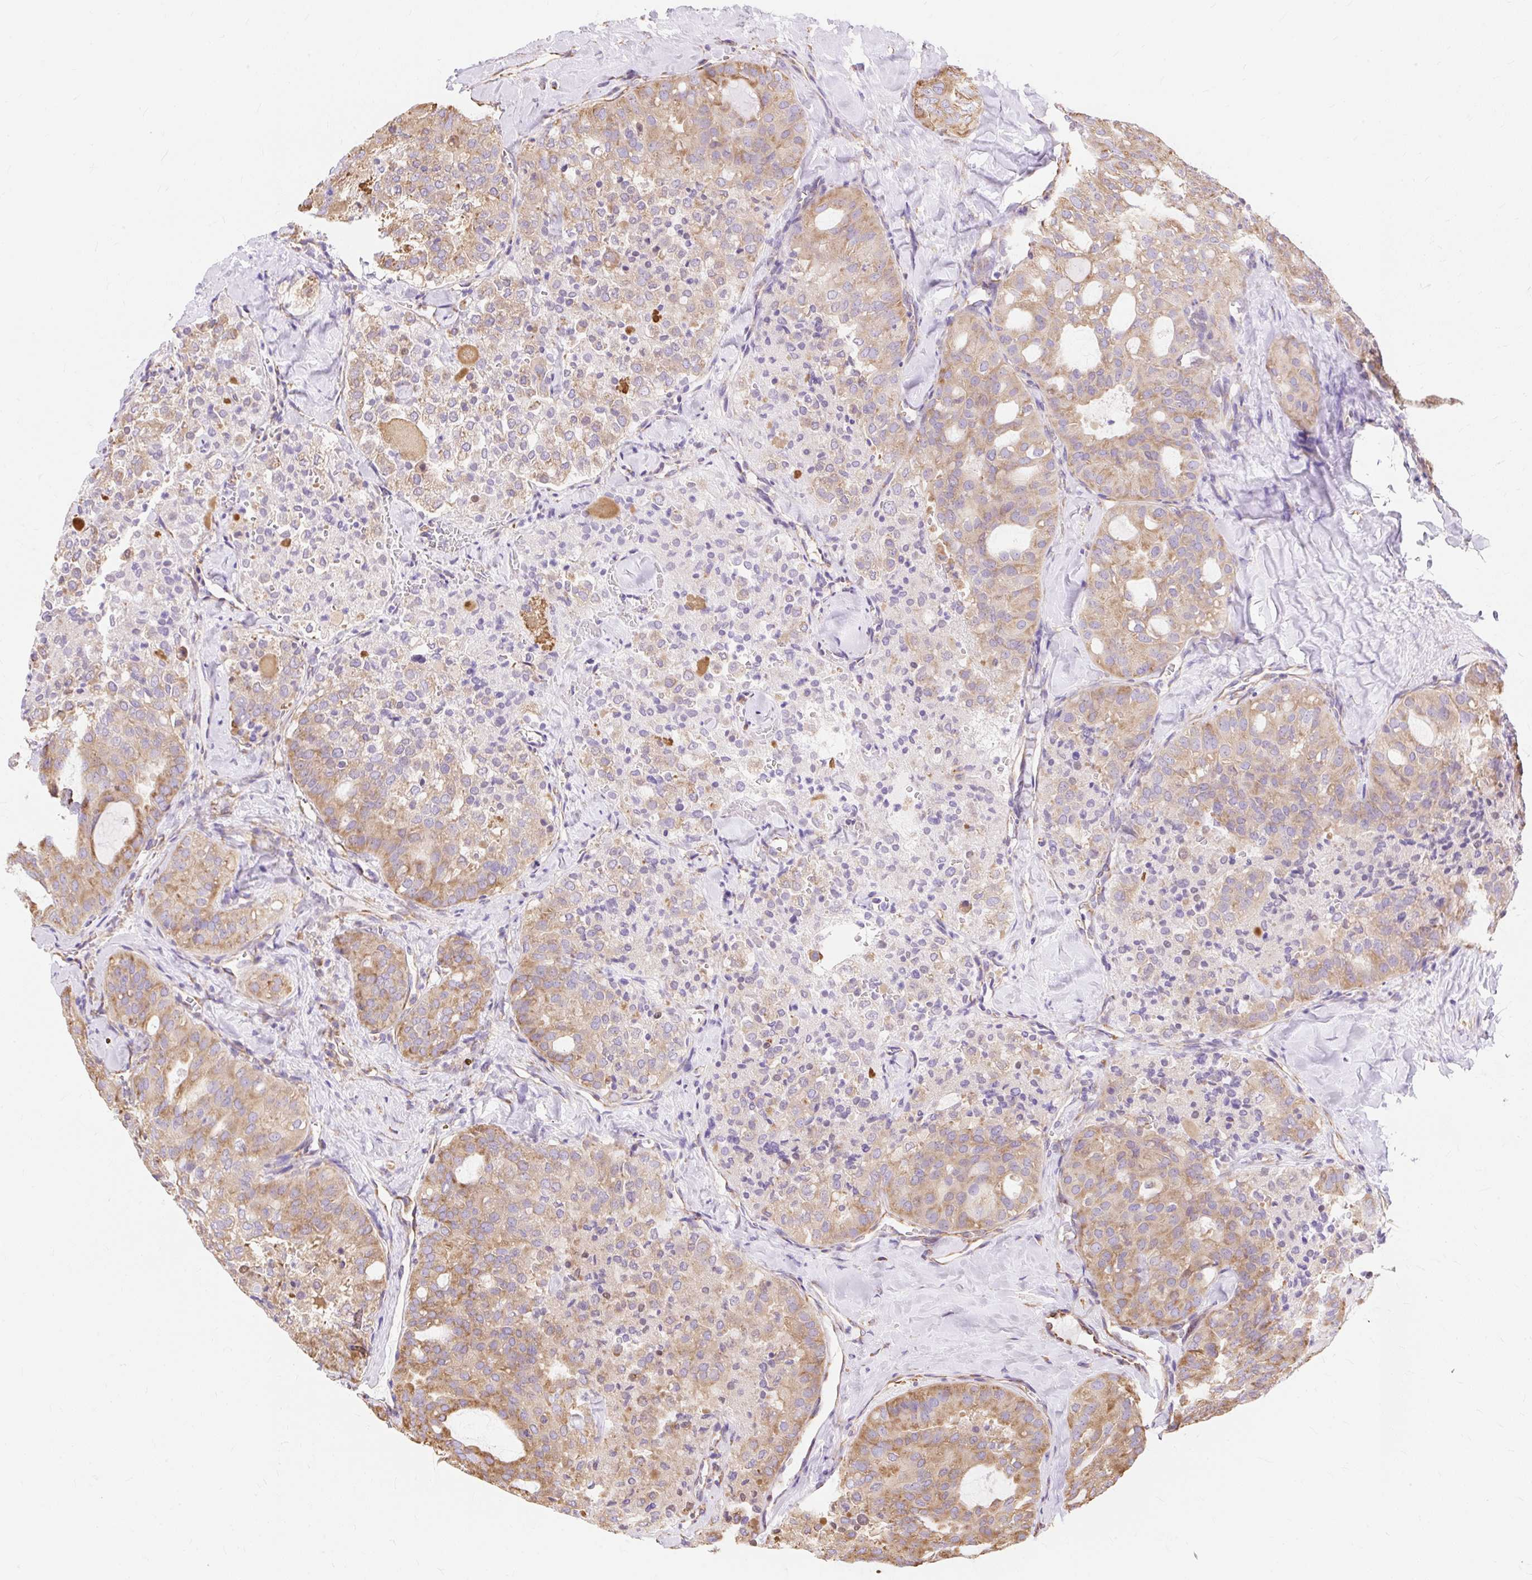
{"staining": {"intensity": "moderate", "quantity": "25%-75%", "location": "cytoplasmic/membranous"}, "tissue": "thyroid cancer", "cell_type": "Tumor cells", "image_type": "cancer", "snomed": [{"axis": "morphology", "description": "Follicular adenoma carcinoma, NOS"}, {"axis": "topography", "description": "Thyroid gland"}], "caption": "This is an image of immunohistochemistry staining of thyroid cancer (follicular adenoma carcinoma), which shows moderate expression in the cytoplasmic/membranous of tumor cells.", "gene": "RPS17", "patient": {"sex": "male", "age": 75}}